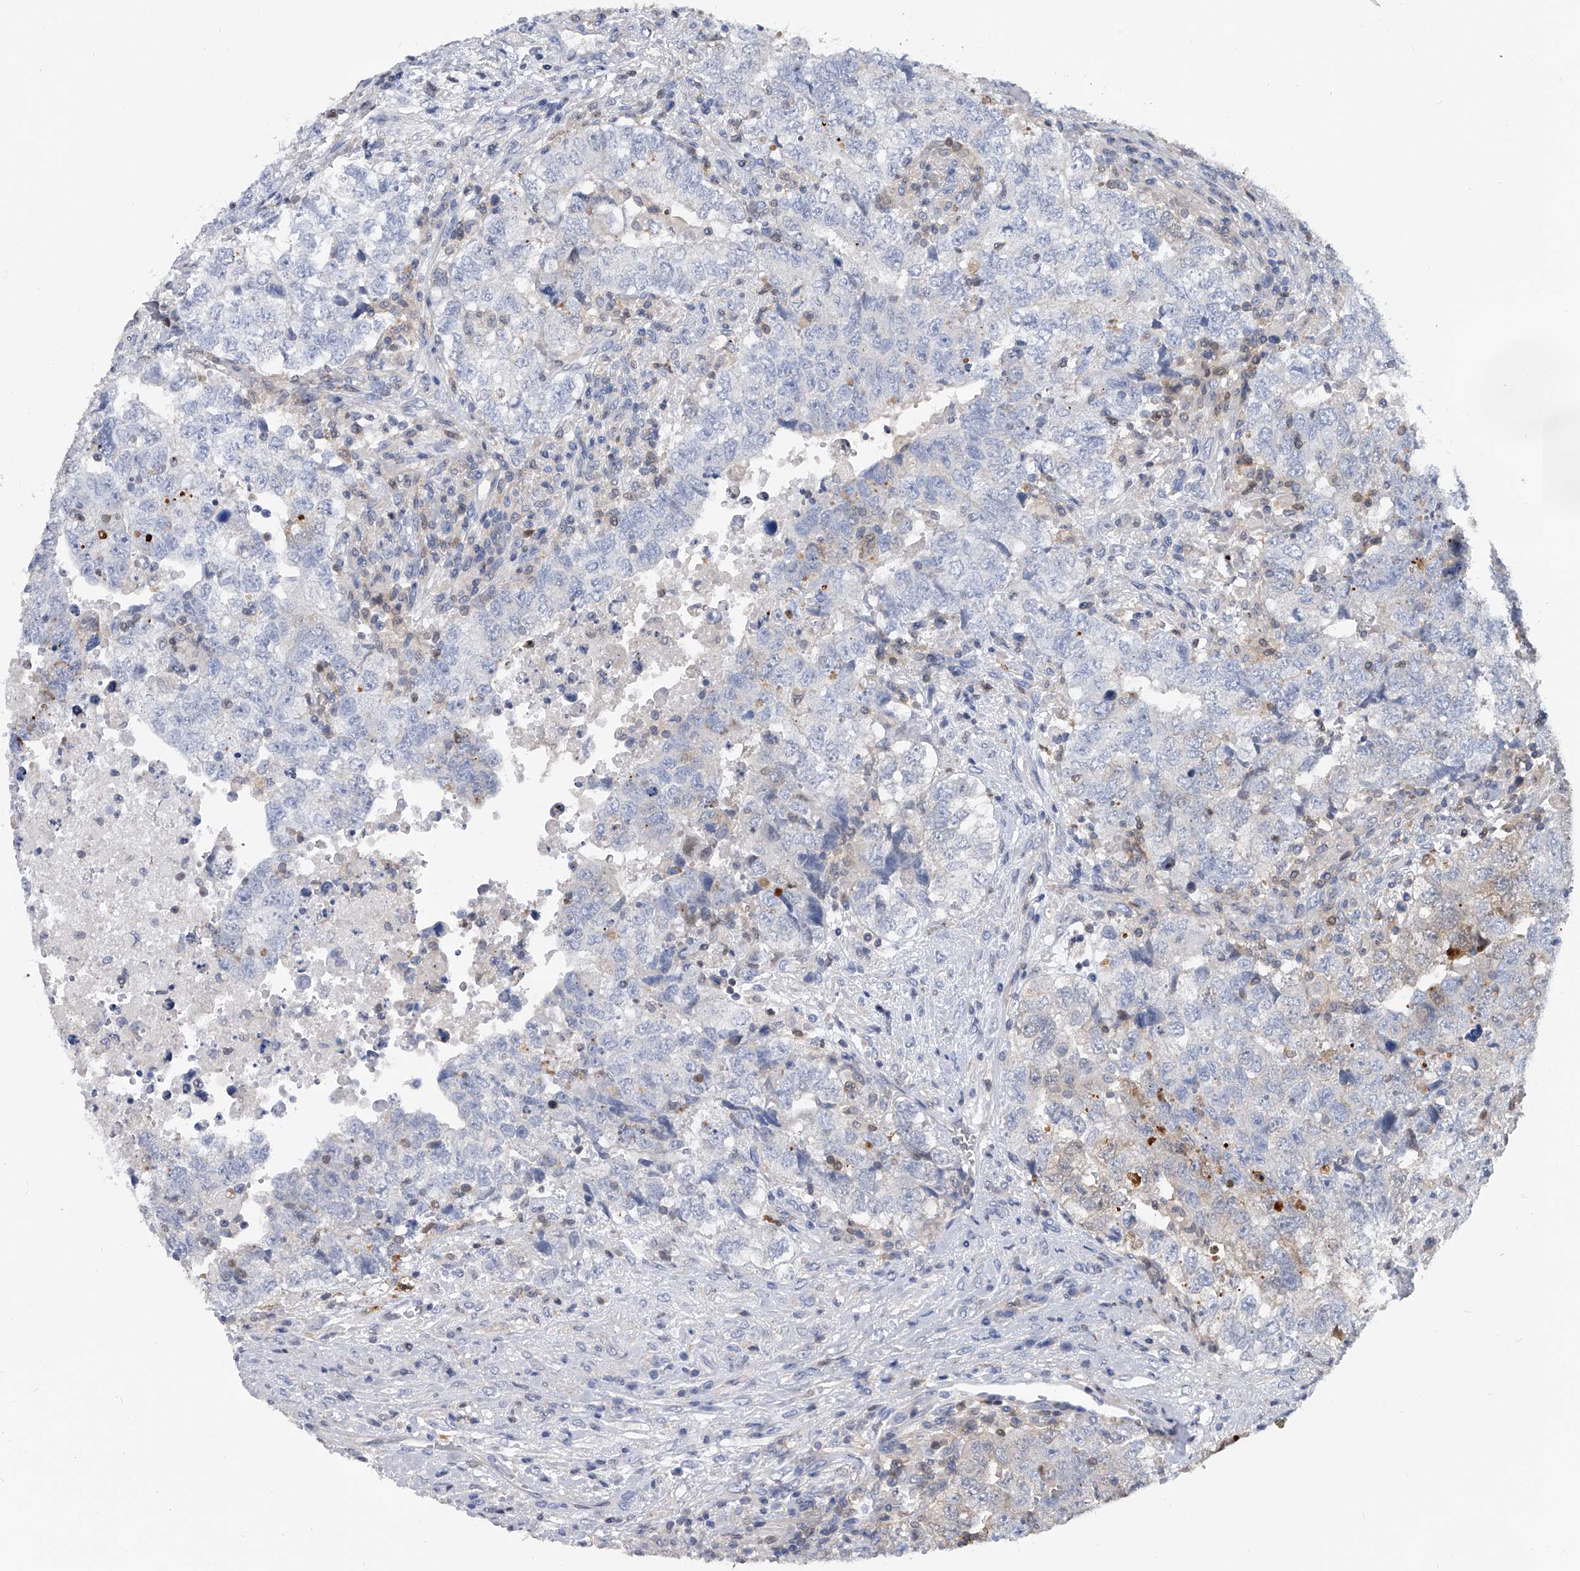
{"staining": {"intensity": "negative", "quantity": "none", "location": "none"}, "tissue": "testis cancer", "cell_type": "Tumor cells", "image_type": "cancer", "snomed": [{"axis": "morphology", "description": "Carcinoma, Embryonal, NOS"}, {"axis": "topography", "description": "Testis"}], "caption": "IHC photomicrograph of human testis cancer stained for a protein (brown), which displays no expression in tumor cells. The staining is performed using DAB brown chromogen with nuclei counter-stained in using hematoxylin.", "gene": "SERPINB9", "patient": {"sex": "male", "age": 37}}